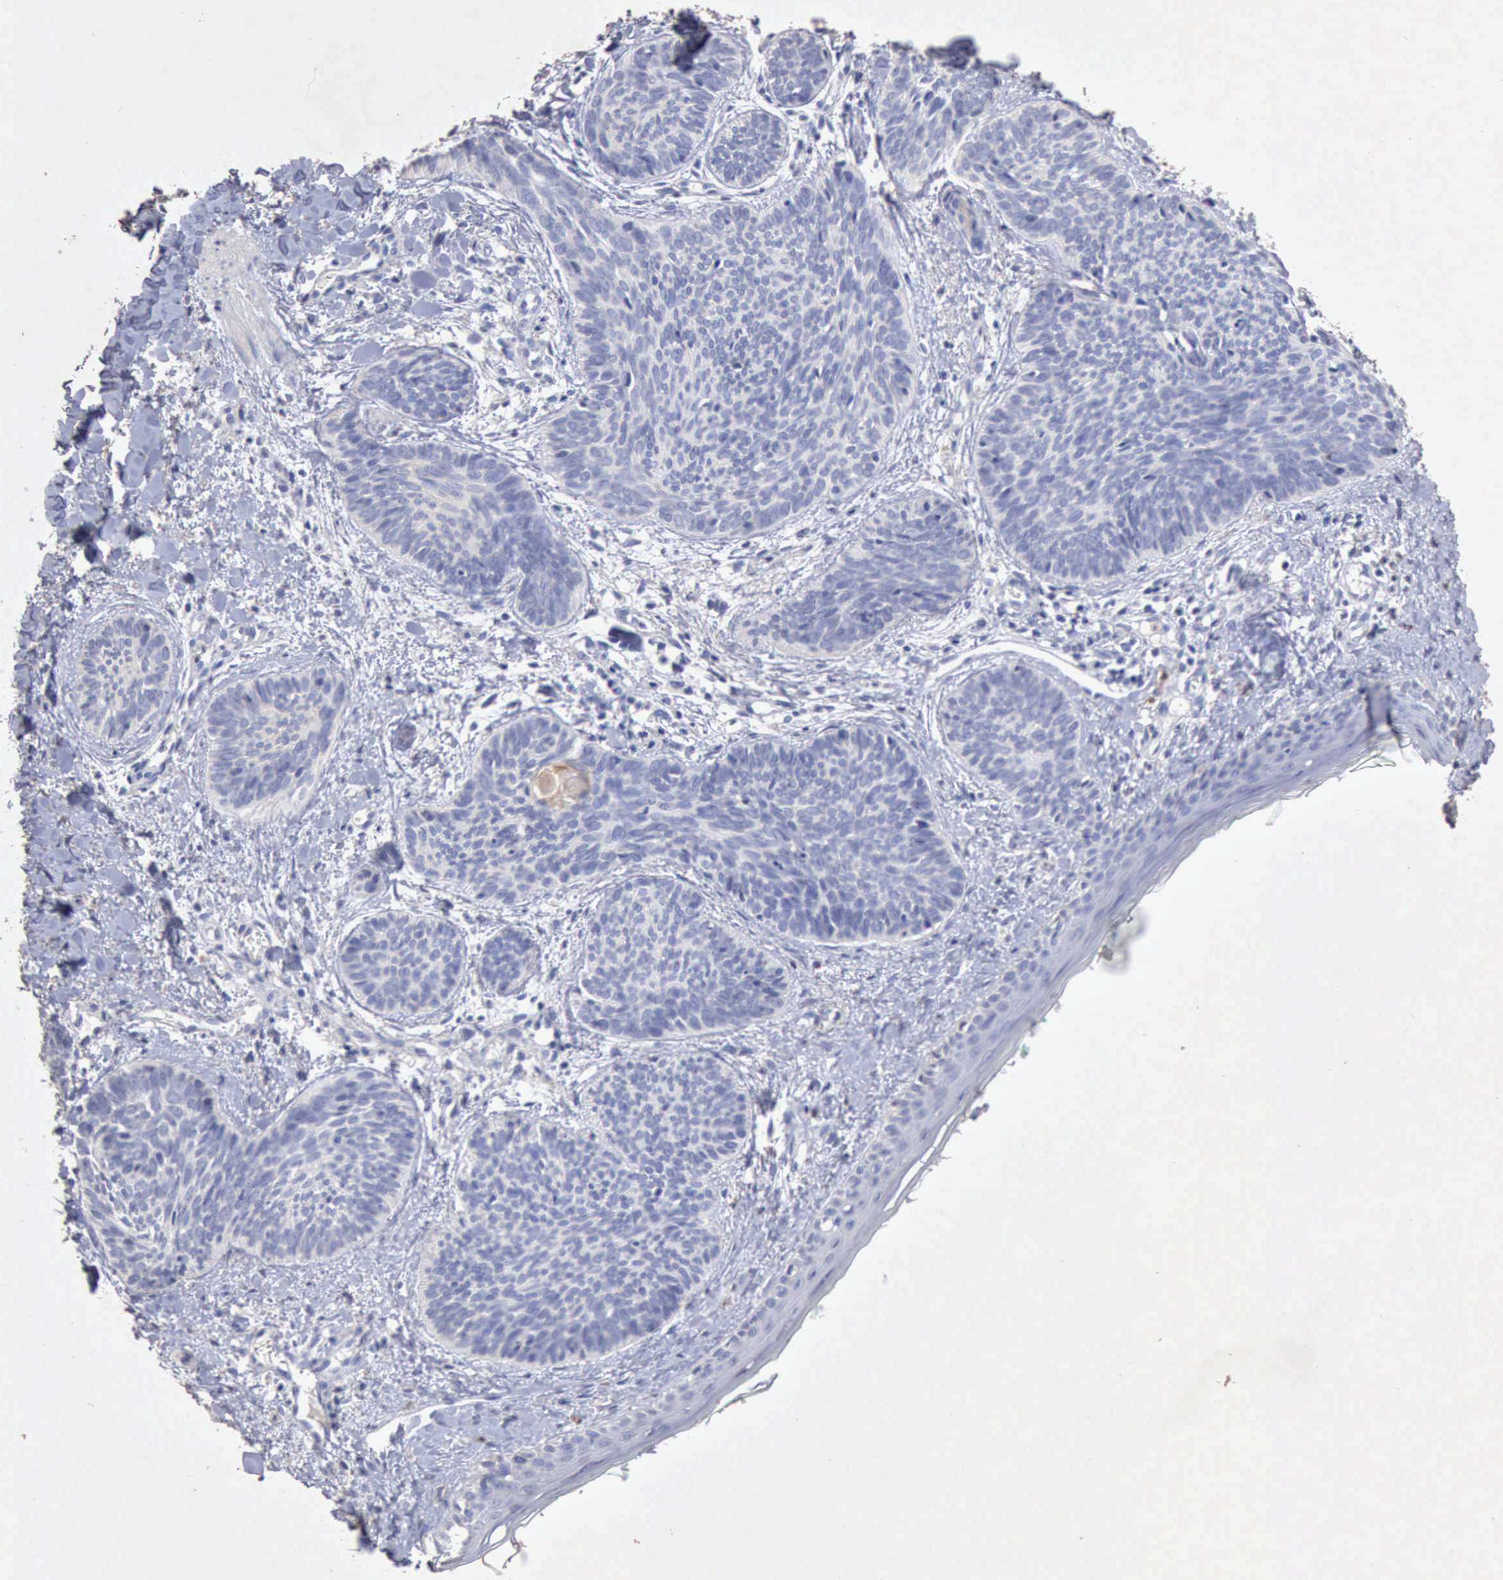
{"staining": {"intensity": "negative", "quantity": "none", "location": "none"}, "tissue": "skin cancer", "cell_type": "Tumor cells", "image_type": "cancer", "snomed": [{"axis": "morphology", "description": "Basal cell carcinoma"}, {"axis": "topography", "description": "Skin"}], "caption": "High magnification brightfield microscopy of skin cancer stained with DAB (3,3'-diaminobenzidine) (brown) and counterstained with hematoxylin (blue): tumor cells show no significant staining.", "gene": "KRT6B", "patient": {"sex": "female", "age": 81}}